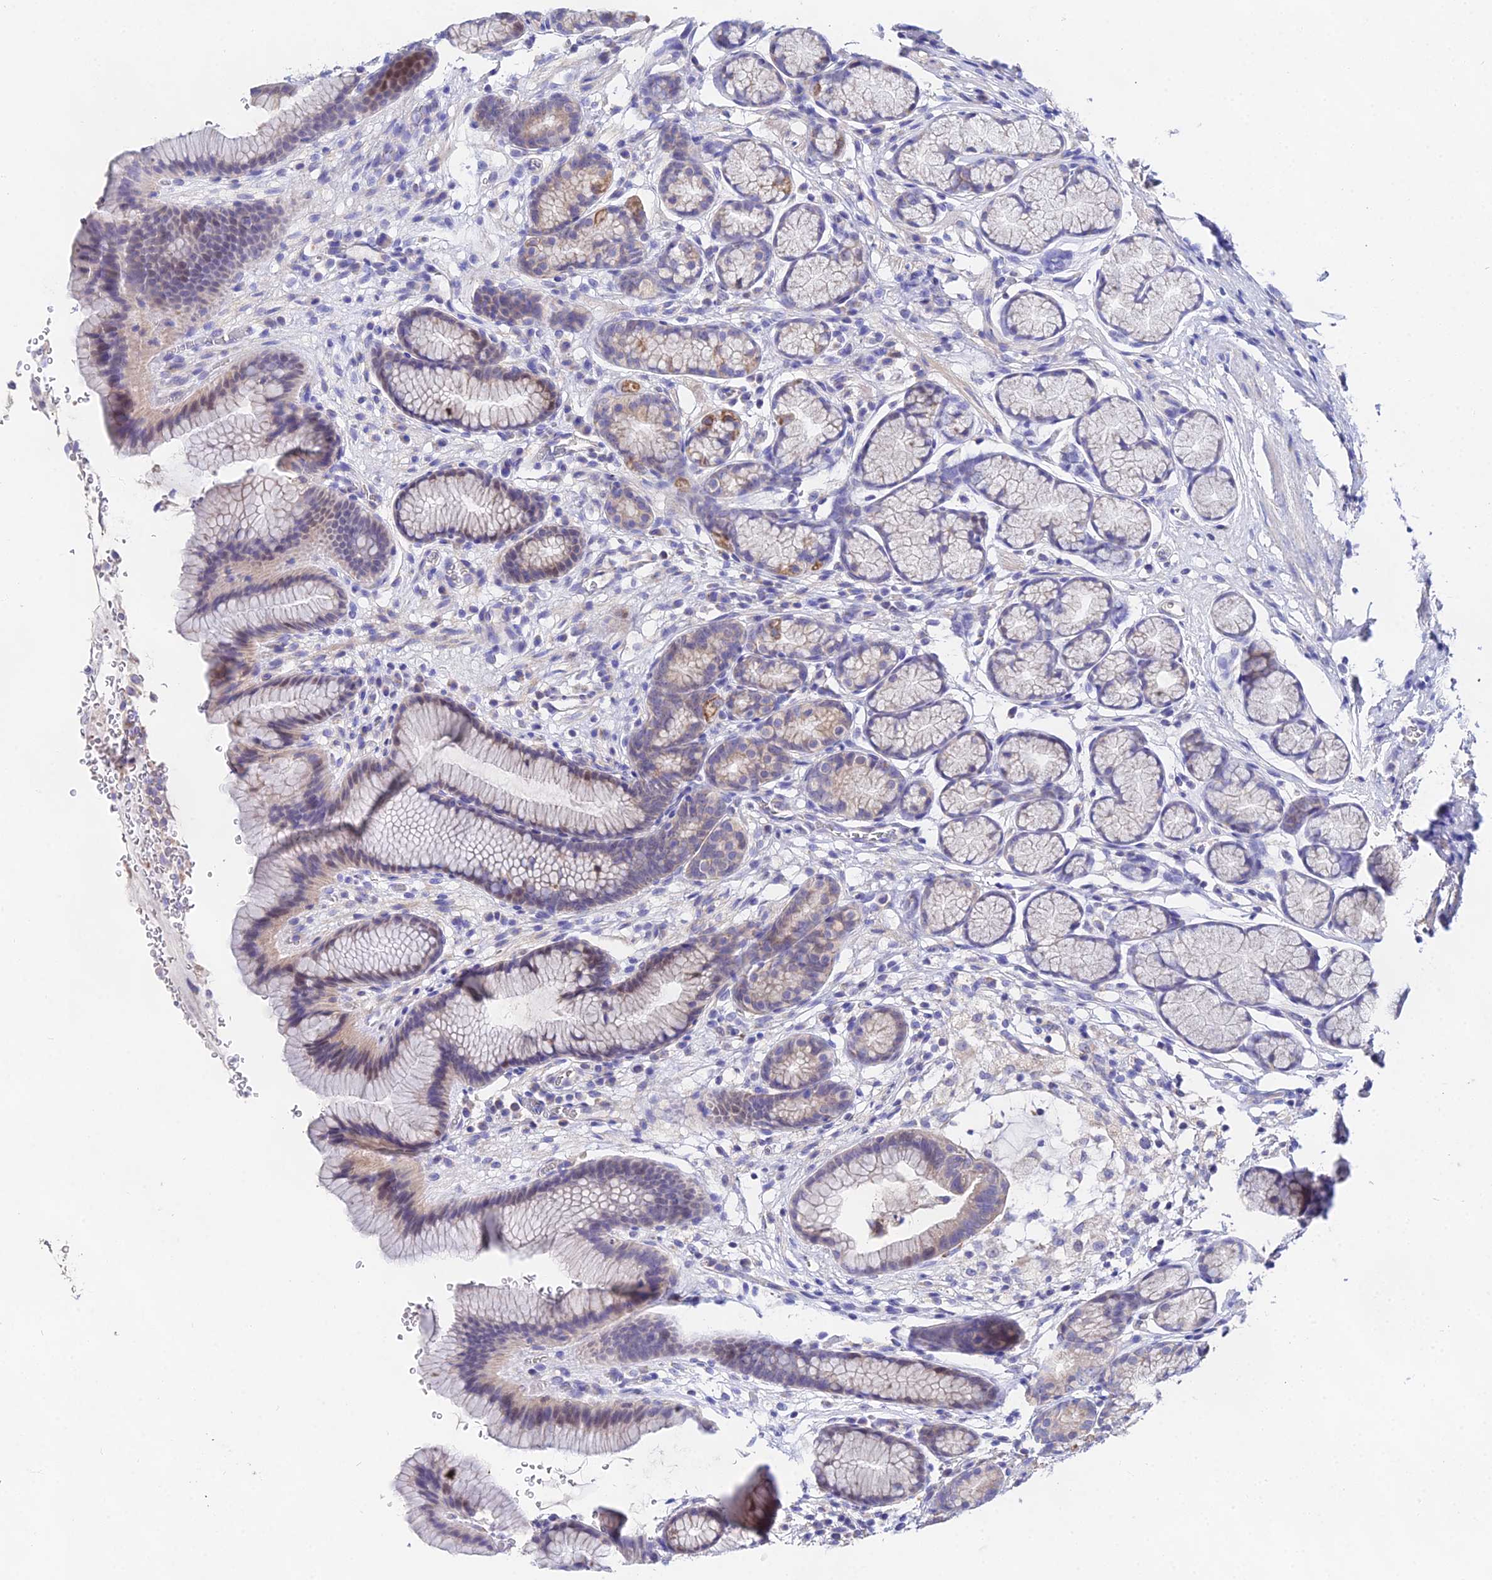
{"staining": {"intensity": "moderate", "quantity": "25%-75%", "location": "cytoplasmic/membranous"}, "tissue": "stomach", "cell_type": "Glandular cells", "image_type": "normal", "snomed": [{"axis": "morphology", "description": "Normal tissue, NOS"}, {"axis": "topography", "description": "Stomach"}], "caption": "A brown stain shows moderate cytoplasmic/membranous expression of a protein in glandular cells of normal human stomach.", "gene": "PPP2R2A", "patient": {"sex": "male", "age": 42}}